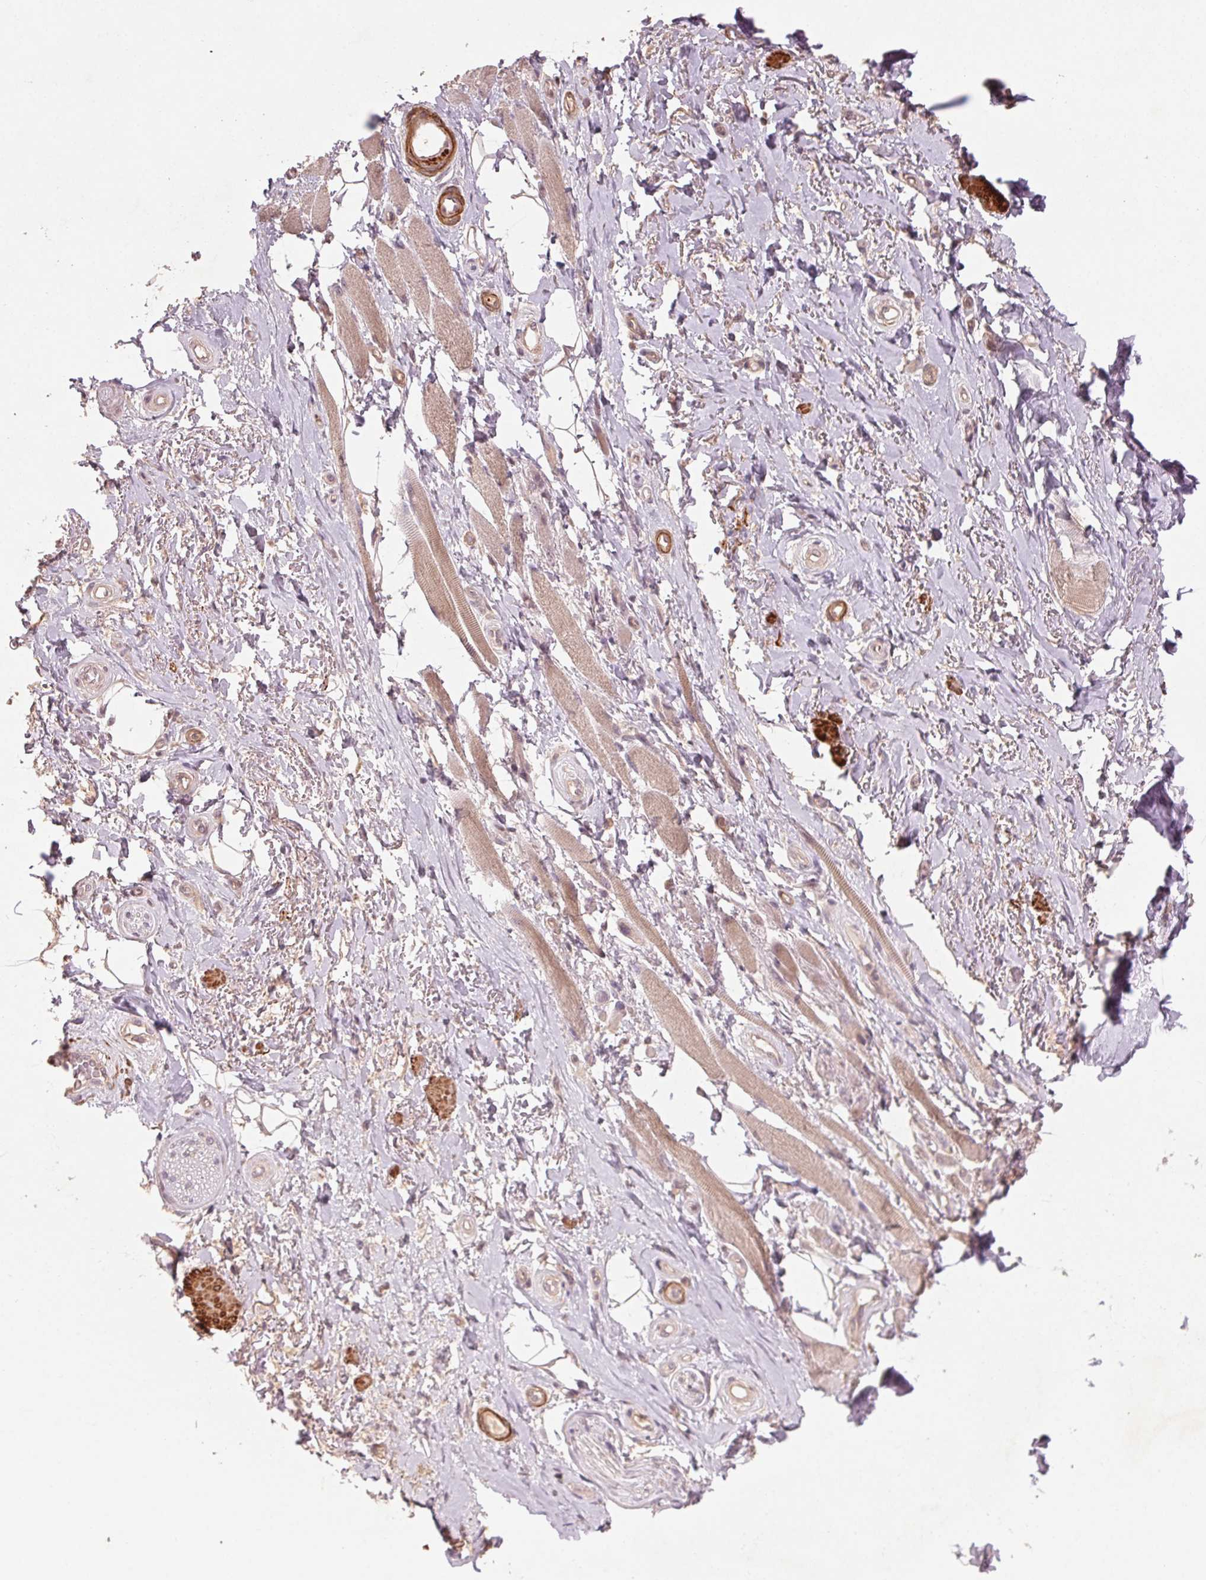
{"staining": {"intensity": "weak", "quantity": ">75%", "location": "cytoplasmic/membranous"}, "tissue": "adipose tissue", "cell_type": "Adipocytes", "image_type": "normal", "snomed": [{"axis": "morphology", "description": "Normal tissue, NOS"}, {"axis": "topography", "description": "Anal"}, {"axis": "topography", "description": "Peripheral nerve tissue"}], "caption": "The histopathology image reveals a brown stain indicating the presence of a protein in the cytoplasmic/membranous of adipocytes in adipose tissue. (DAB IHC with brightfield microscopy, high magnification).", "gene": "SMLR1", "patient": {"sex": "male", "age": 53}}